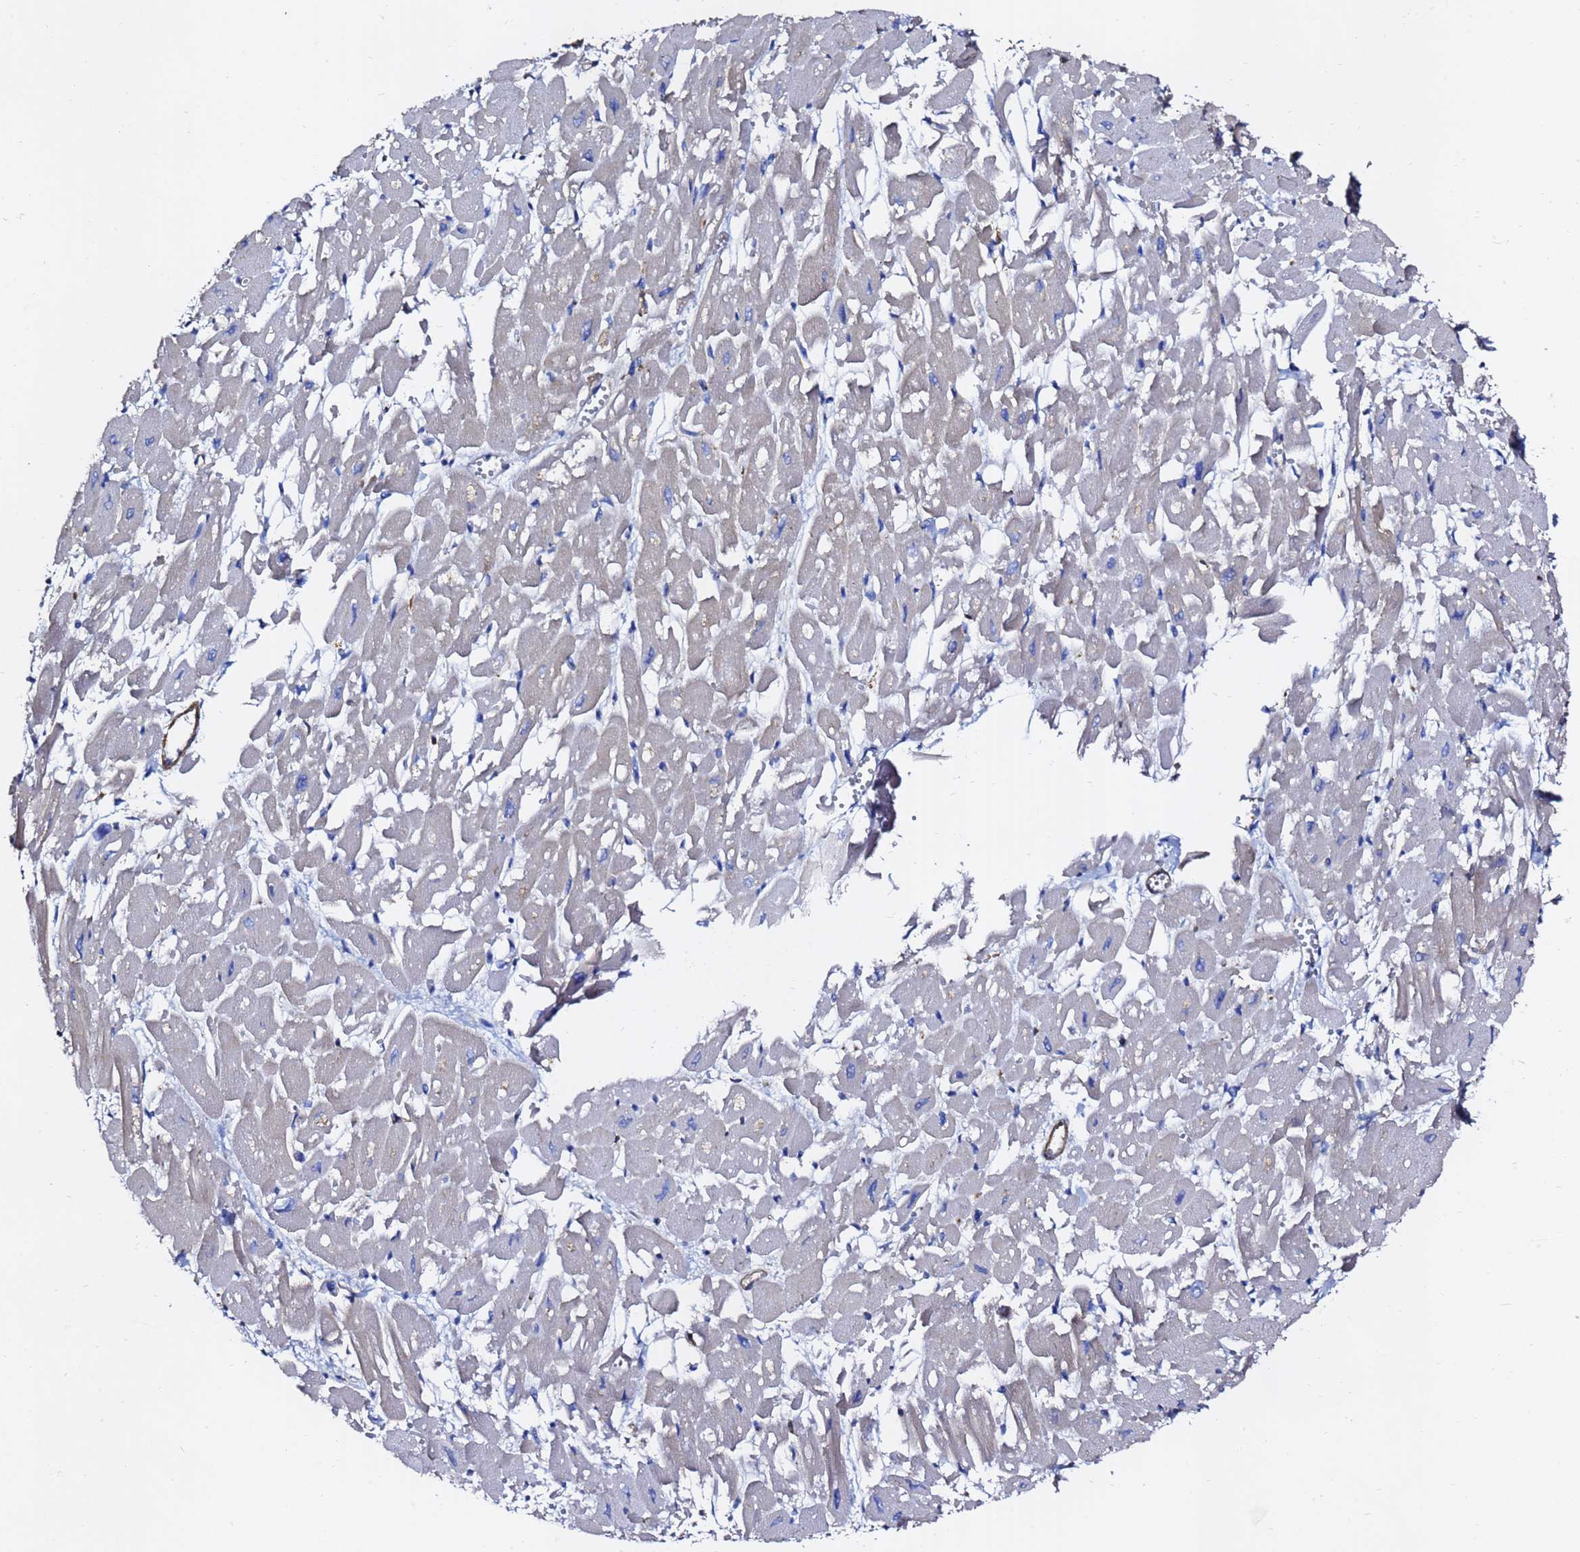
{"staining": {"intensity": "weak", "quantity": "25%-75%", "location": "cytoplasmic/membranous"}, "tissue": "heart muscle", "cell_type": "Cardiomyocytes", "image_type": "normal", "snomed": [{"axis": "morphology", "description": "Normal tissue, NOS"}, {"axis": "topography", "description": "Heart"}], "caption": "Cardiomyocytes exhibit low levels of weak cytoplasmic/membranous expression in approximately 25%-75% of cells in normal heart muscle. The staining was performed using DAB (3,3'-diaminobenzidine), with brown indicating positive protein expression. Nuclei are stained blue with hematoxylin.", "gene": "ACTA1", "patient": {"sex": "male", "age": 54}}